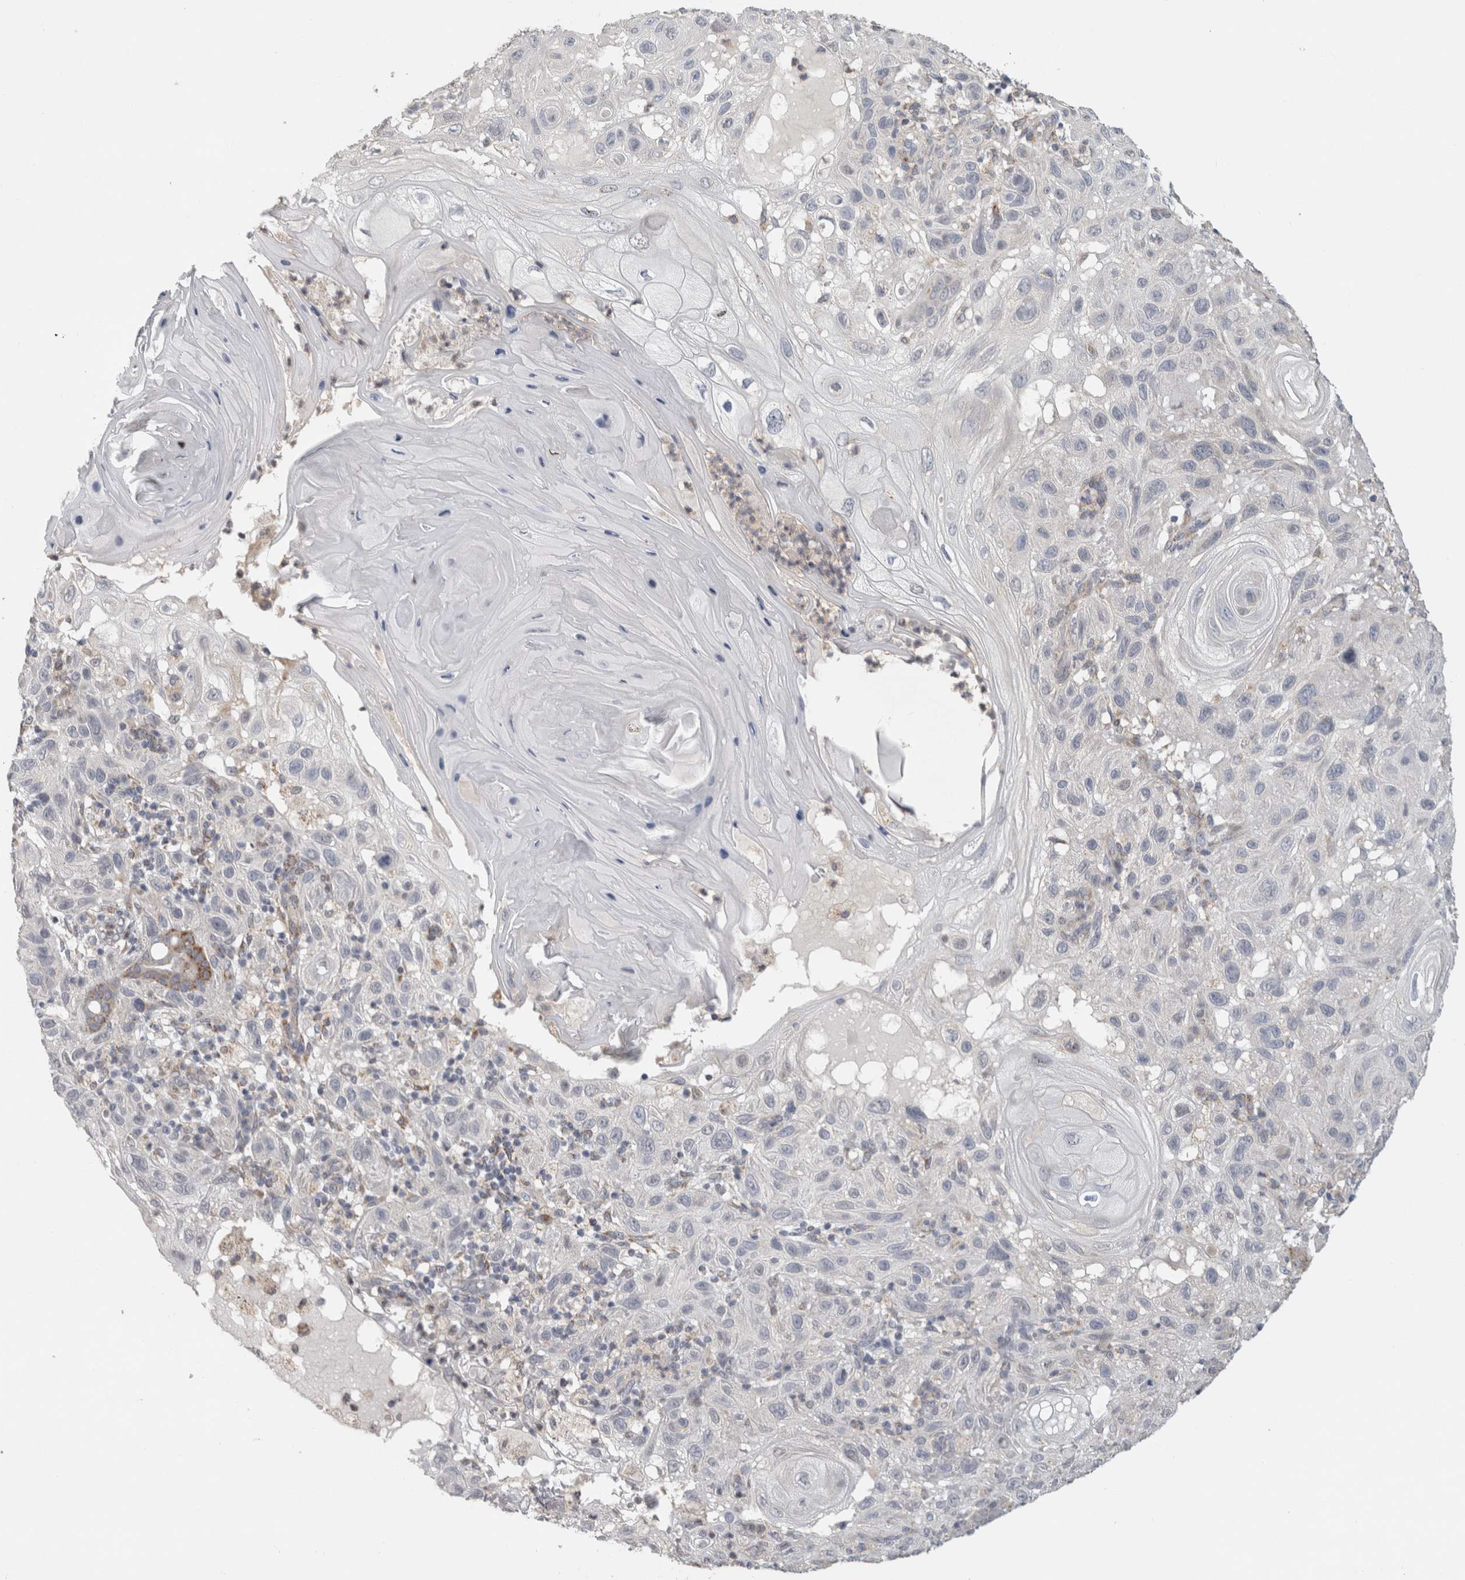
{"staining": {"intensity": "negative", "quantity": "none", "location": "none"}, "tissue": "skin cancer", "cell_type": "Tumor cells", "image_type": "cancer", "snomed": [{"axis": "morphology", "description": "Normal tissue, NOS"}, {"axis": "morphology", "description": "Squamous cell carcinoma, NOS"}, {"axis": "topography", "description": "Skin"}], "caption": "High power microscopy photomicrograph of an immunohistochemistry micrograph of skin cancer, revealing no significant staining in tumor cells.", "gene": "RAB18", "patient": {"sex": "female", "age": 96}}